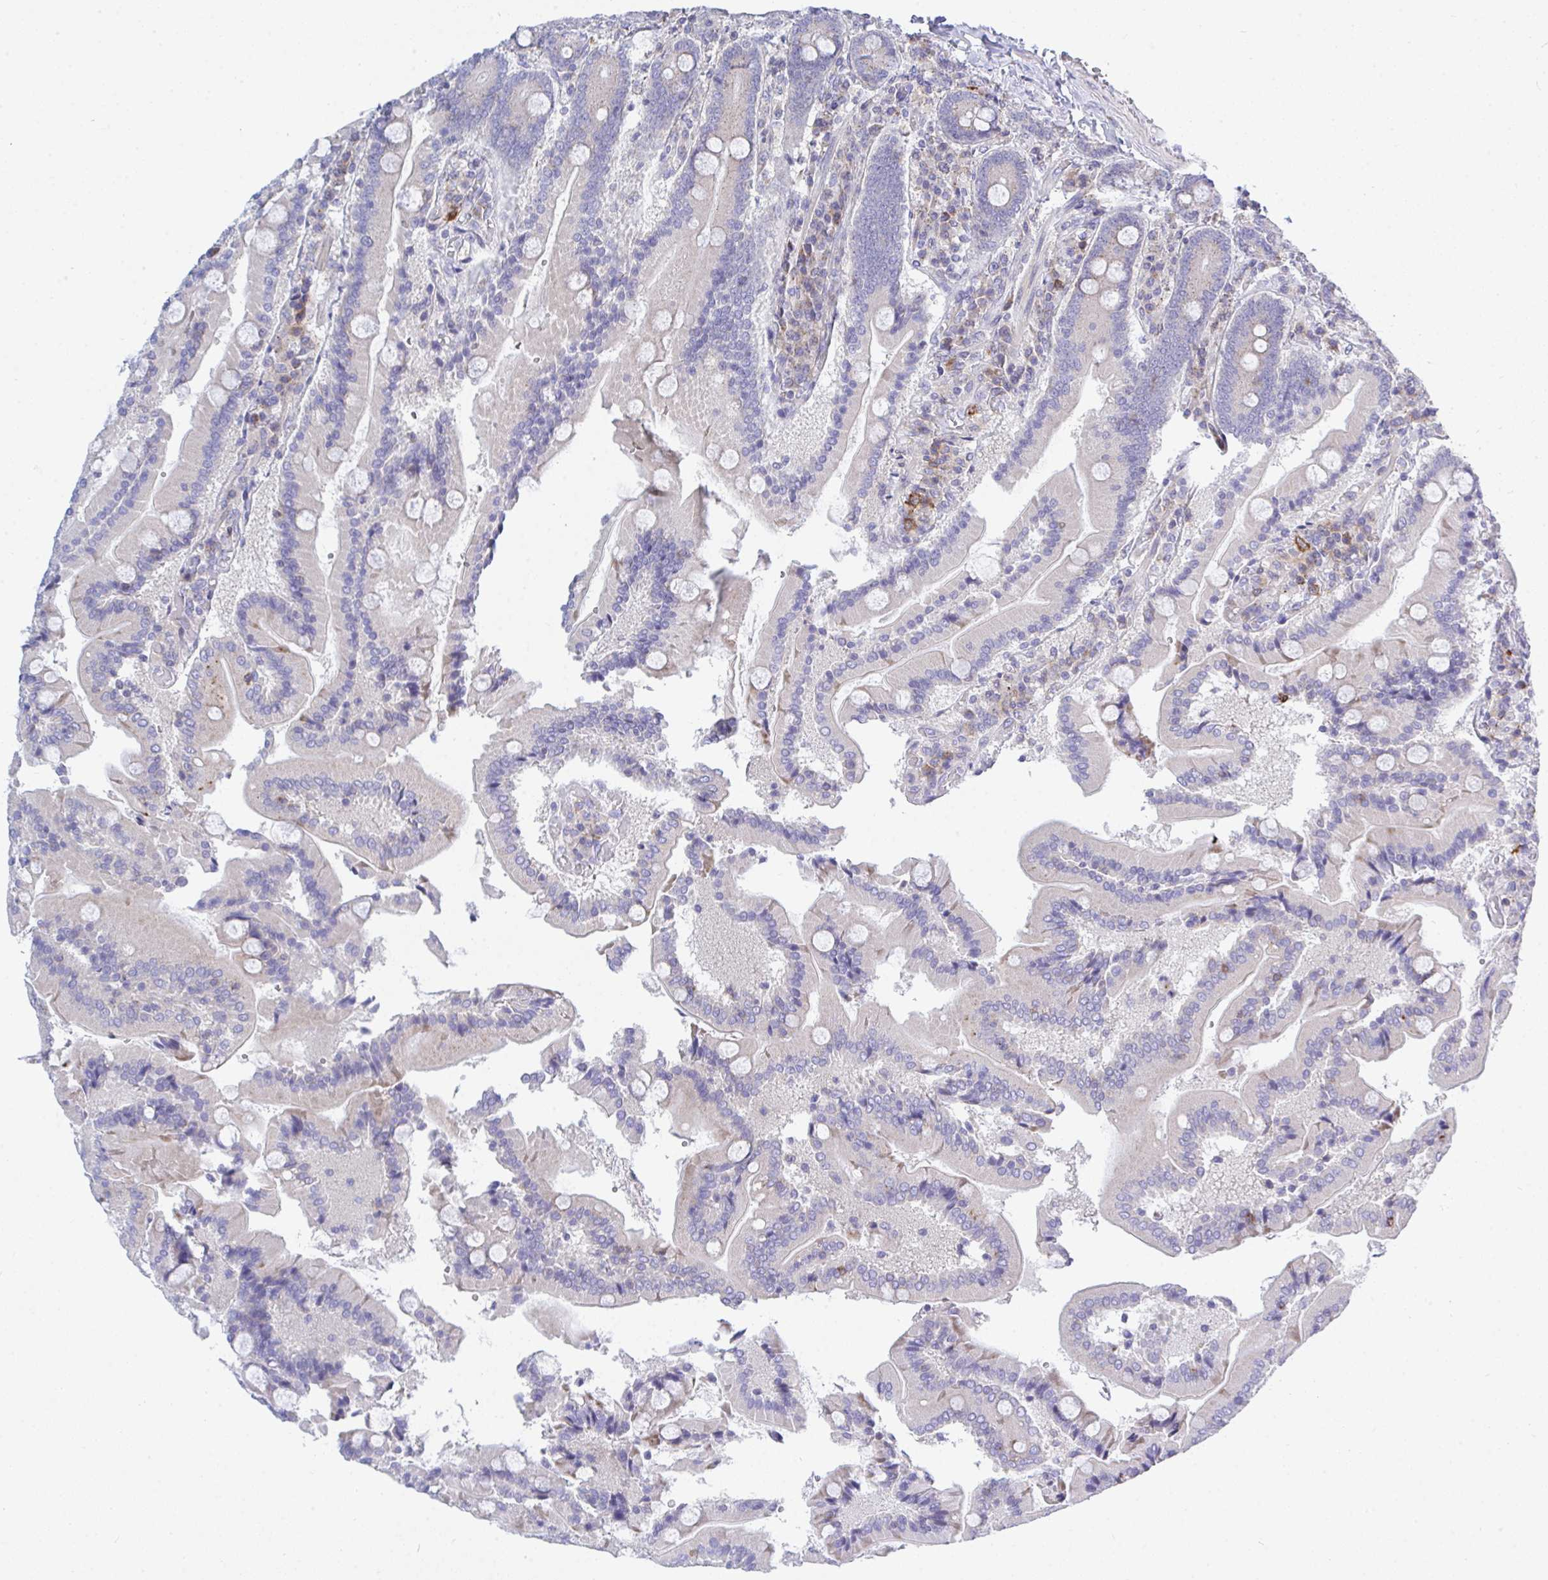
{"staining": {"intensity": "negative", "quantity": "none", "location": "none"}, "tissue": "duodenum", "cell_type": "Glandular cells", "image_type": "normal", "snomed": [{"axis": "morphology", "description": "Normal tissue, NOS"}, {"axis": "topography", "description": "Duodenum"}], "caption": "IHC image of normal duodenum: human duodenum stained with DAB reveals no significant protein staining in glandular cells.", "gene": "FRMD3", "patient": {"sex": "female", "age": 62}}